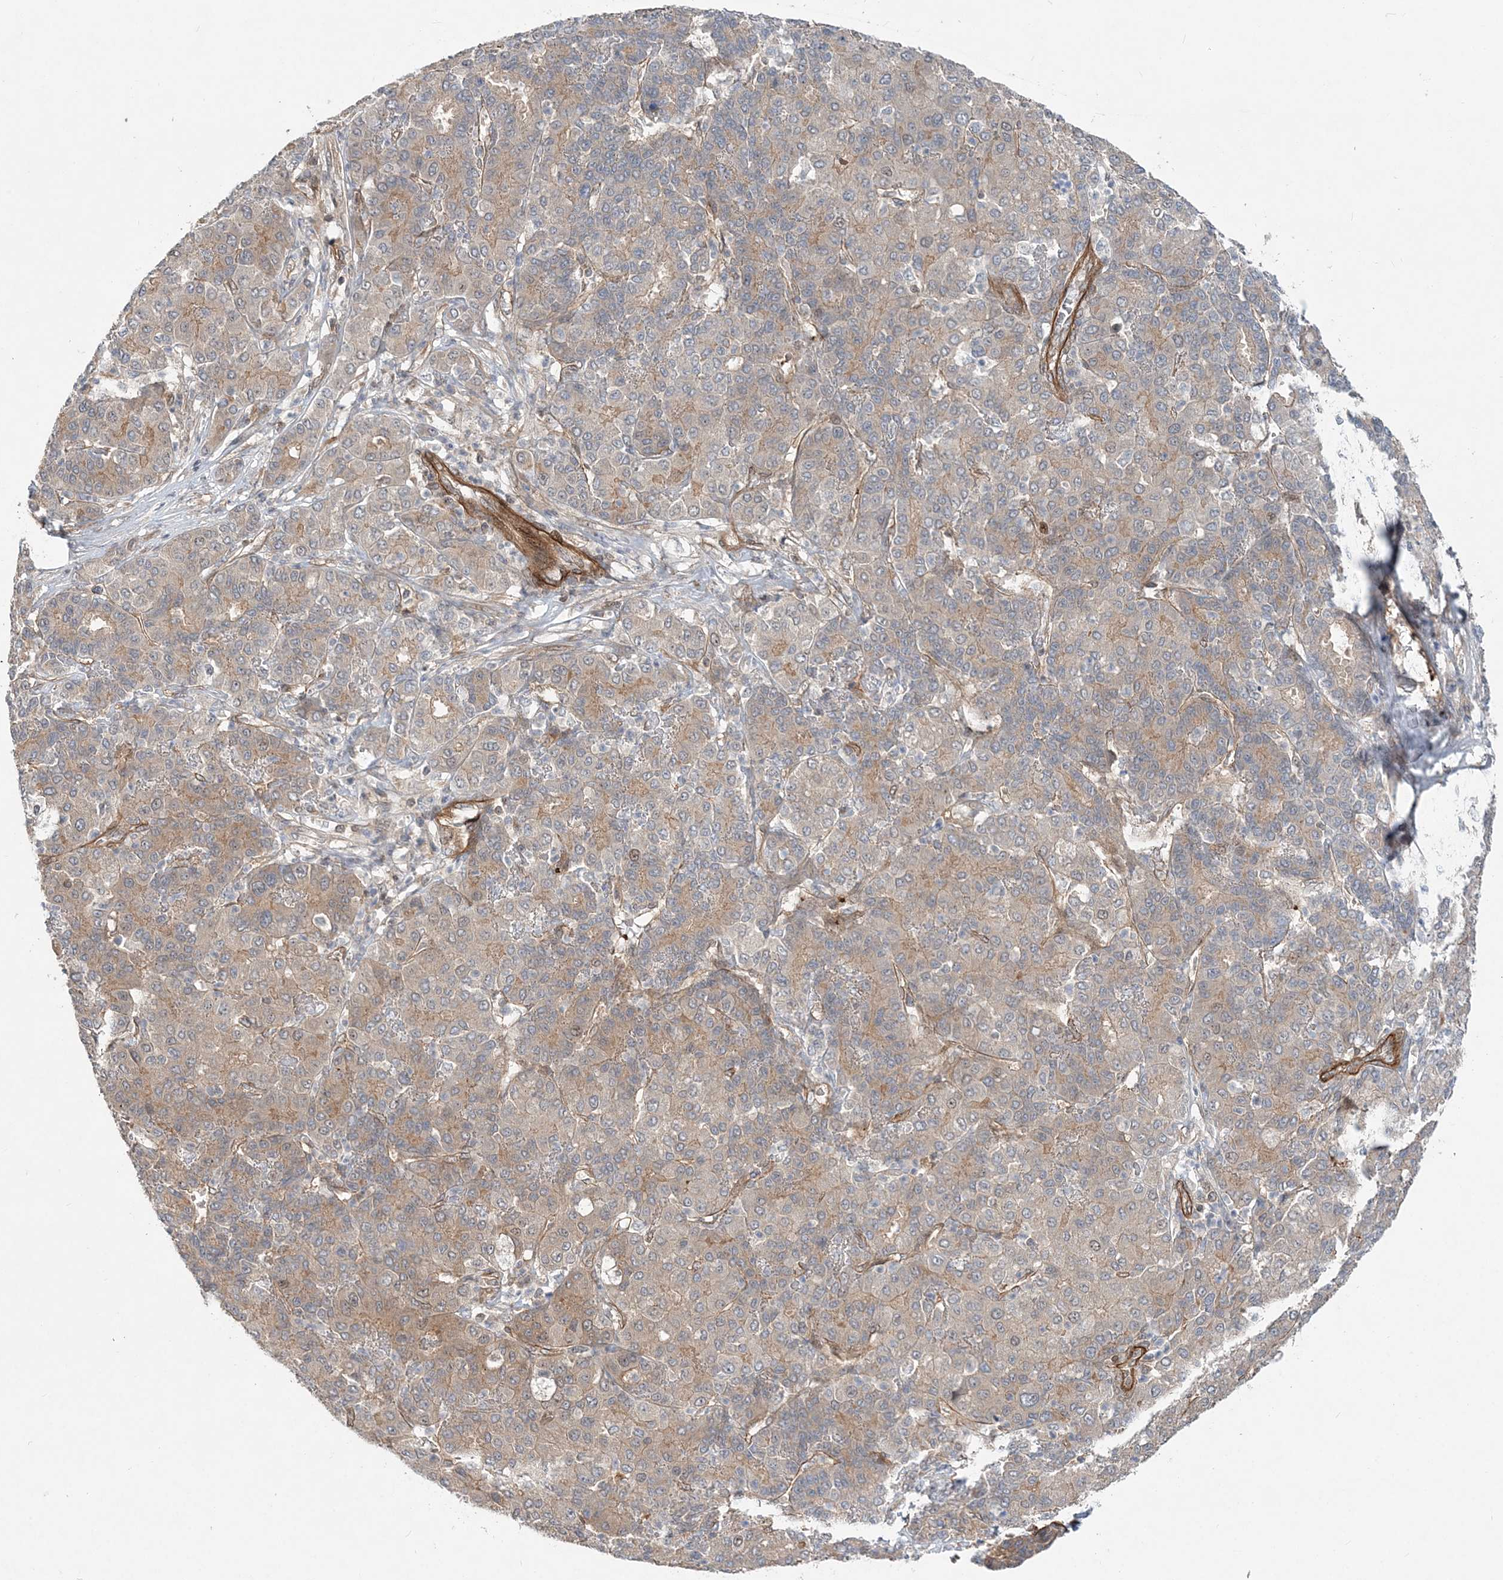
{"staining": {"intensity": "moderate", "quantity": ">75%", "location": "cytoplasmic/membranous"}, "tissue": "liver cancer", "cell_type": "Tumor cells", "image_type": "cancer", "snomed": [{"axis": "morphology", "description": "Carcinoma, Hepatocellular, NOS"}, {"axis": "topography", "description": "Liver"}], "caption": "Immunohistochemical staining of human liver cancer (hepatocellular carcinoma) reveals medium levels of moderate cytoplasmic/membranous staining in approximately >75% of tumor cells.", "gene": "GEMIN5", "patient": {"sex": "male", "age": 65}}